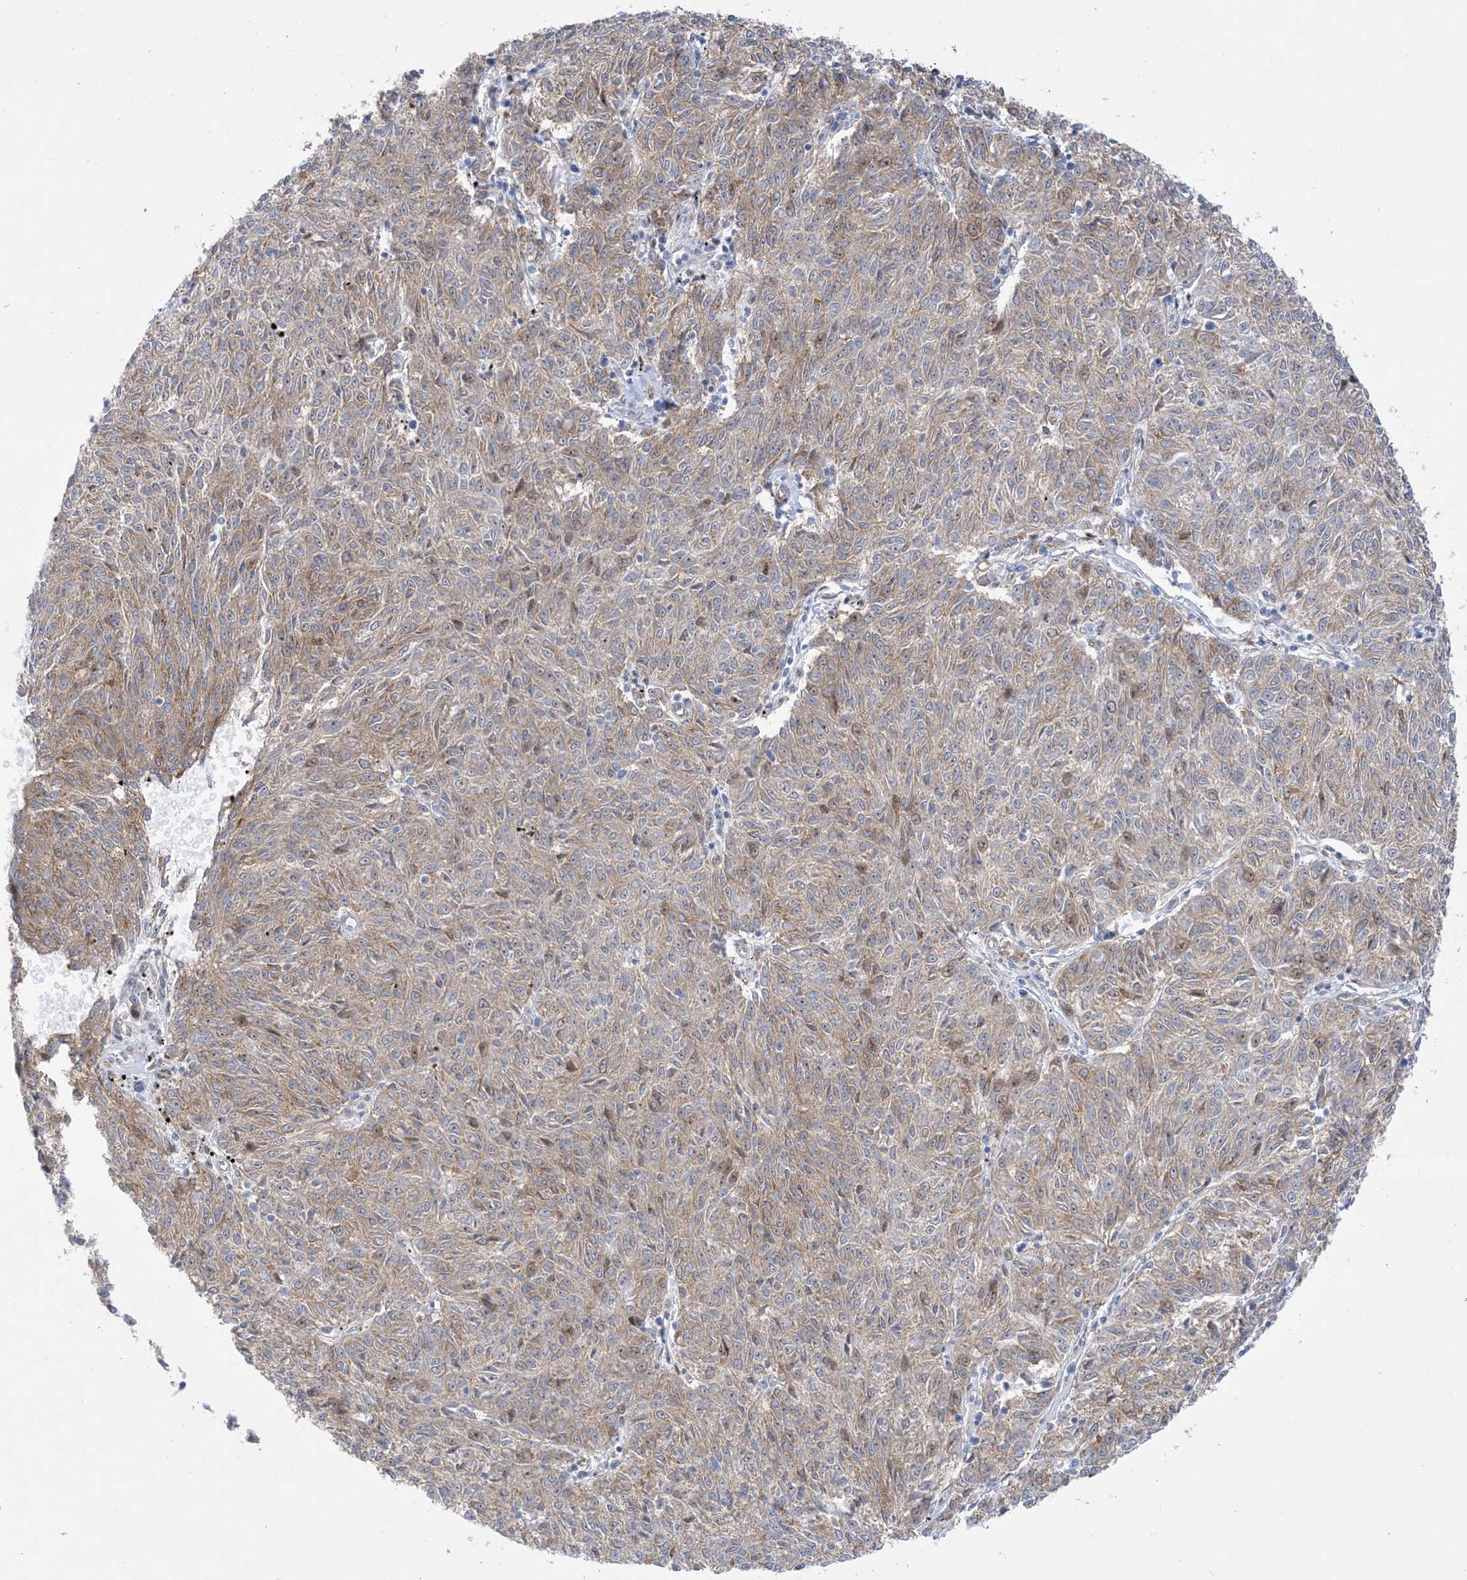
{"staining": {"intensity": "weak", "quantity": ">75%", "location": "cytoplasmic/membranous,nuclear"}, "tissue": "melanoma", "cell_type": "Tumor cells", "image_type": "cancer", "snomed": [{"axis": "morphology", "description": "Malignant melanoma, NOS"}, {"axis": "topography", "description": "Skin"}], "caption": "Immunohistochemistry (IHC) (DAB (3,3'-diaminobenzidine)) staining of human malignant melanoma exhibits weak cytoplasmic/membranous and nuclear protein positivity in approximately >75% of tumor cells. Nuclei are stained in blue.", "gene": "MARS2", "patient": {"sex": "female", "age": 72}}